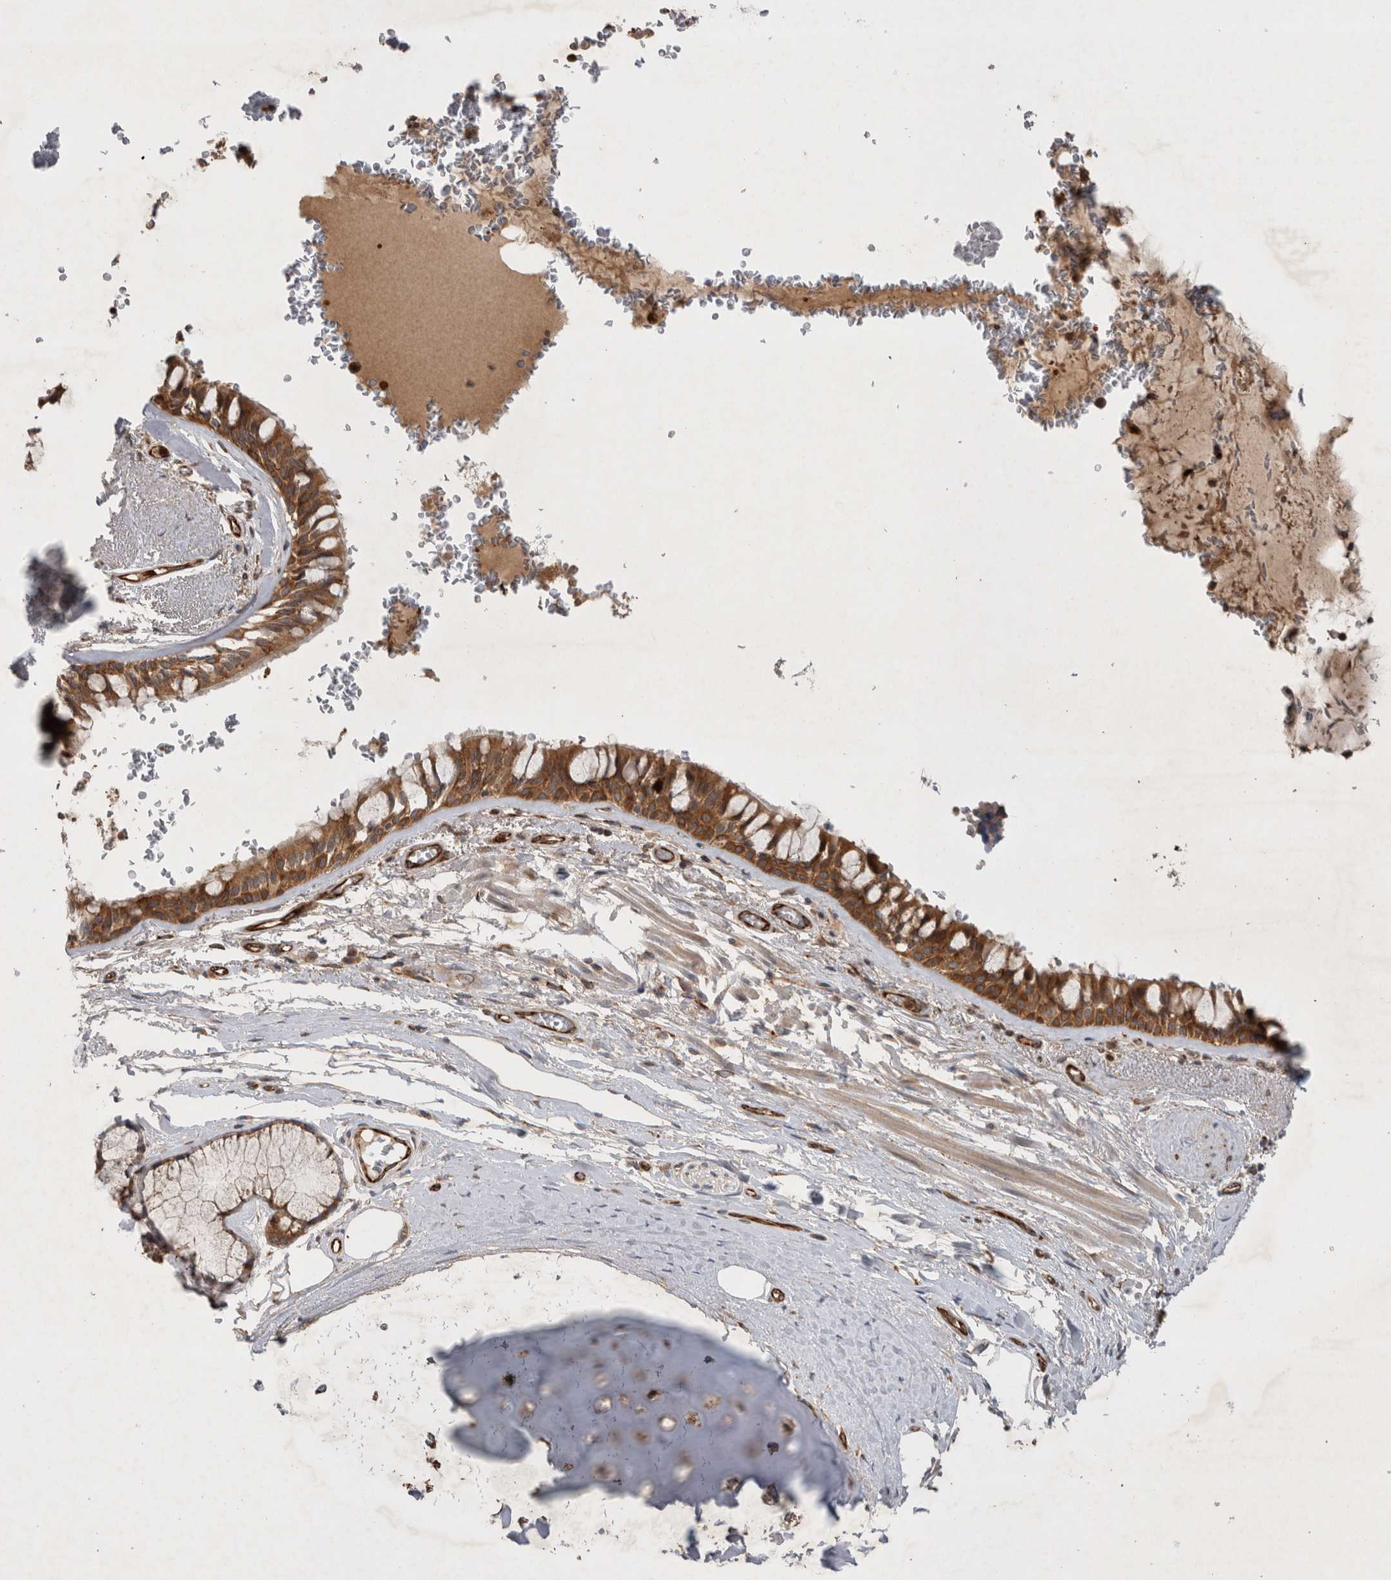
{"staining": {"intensity": "strong", "quantity": ">75%", "location": "cytoplasmic/membranous"}, "tissue": "bronchus", "cell_type": "Respiratory epithelial cells", "image_type": "normal", "snomed": [{"axis": "morphology", "description": "Normal tissue, NOS"}, {"axis": "topography", "description": "Bronchus"}], "caption": "Strong cytoplasmic/membranous positivity is seen in about >75% of respiratory epithelial cells in normal bronchus. Using DAB (brown) and hematoxylin (blue) stains, captured at high magnification using brightfield microscopy.", "gene": "PDCD2", "patient": {"sex": "male", "age": 66}}